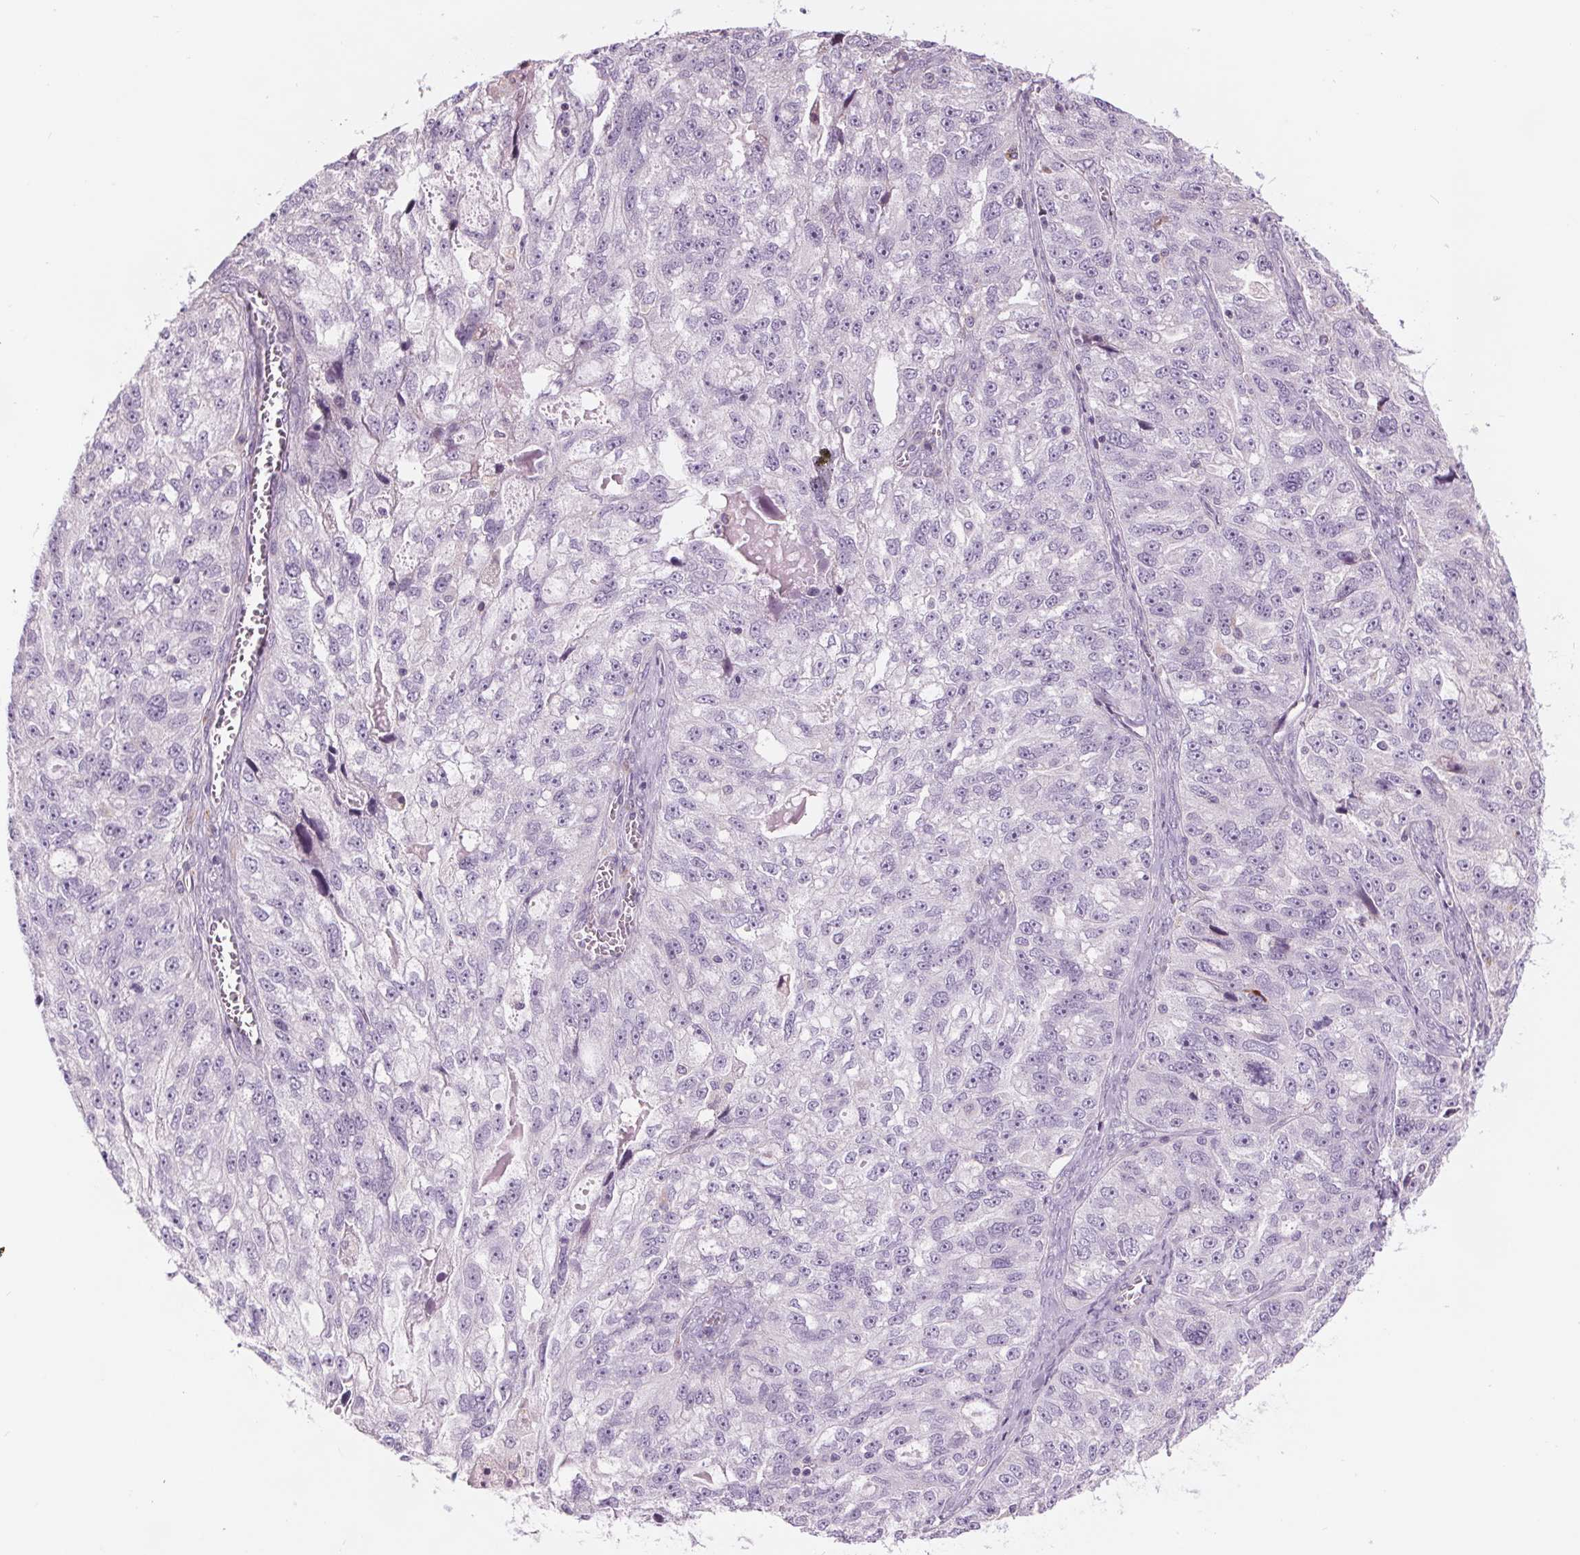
{"staining": {"intensity": "negative", "quantity": "none", "location": "none"}, "tissue": "ovarian cancer", "cell_type": "Tumor cells", "image_type": "cancer", "snomed": [{"axis": "morphology", "description": "Cystadenocarcinoma, serous, NOS"}, {"axis": "topography", "description": "Ovary"}], "caption": "Immunohistochemistry histopathology image of neoplastic tissue: human serous cystadenocarcinoma (ovarian) stained with DAB reveals no significant protein expression in tumor cells. (Immunohistochemistry, brightfield microscopy, high magnification).", "gene": "SAMD5", "patient": {"sex": "female", "age": 51}}